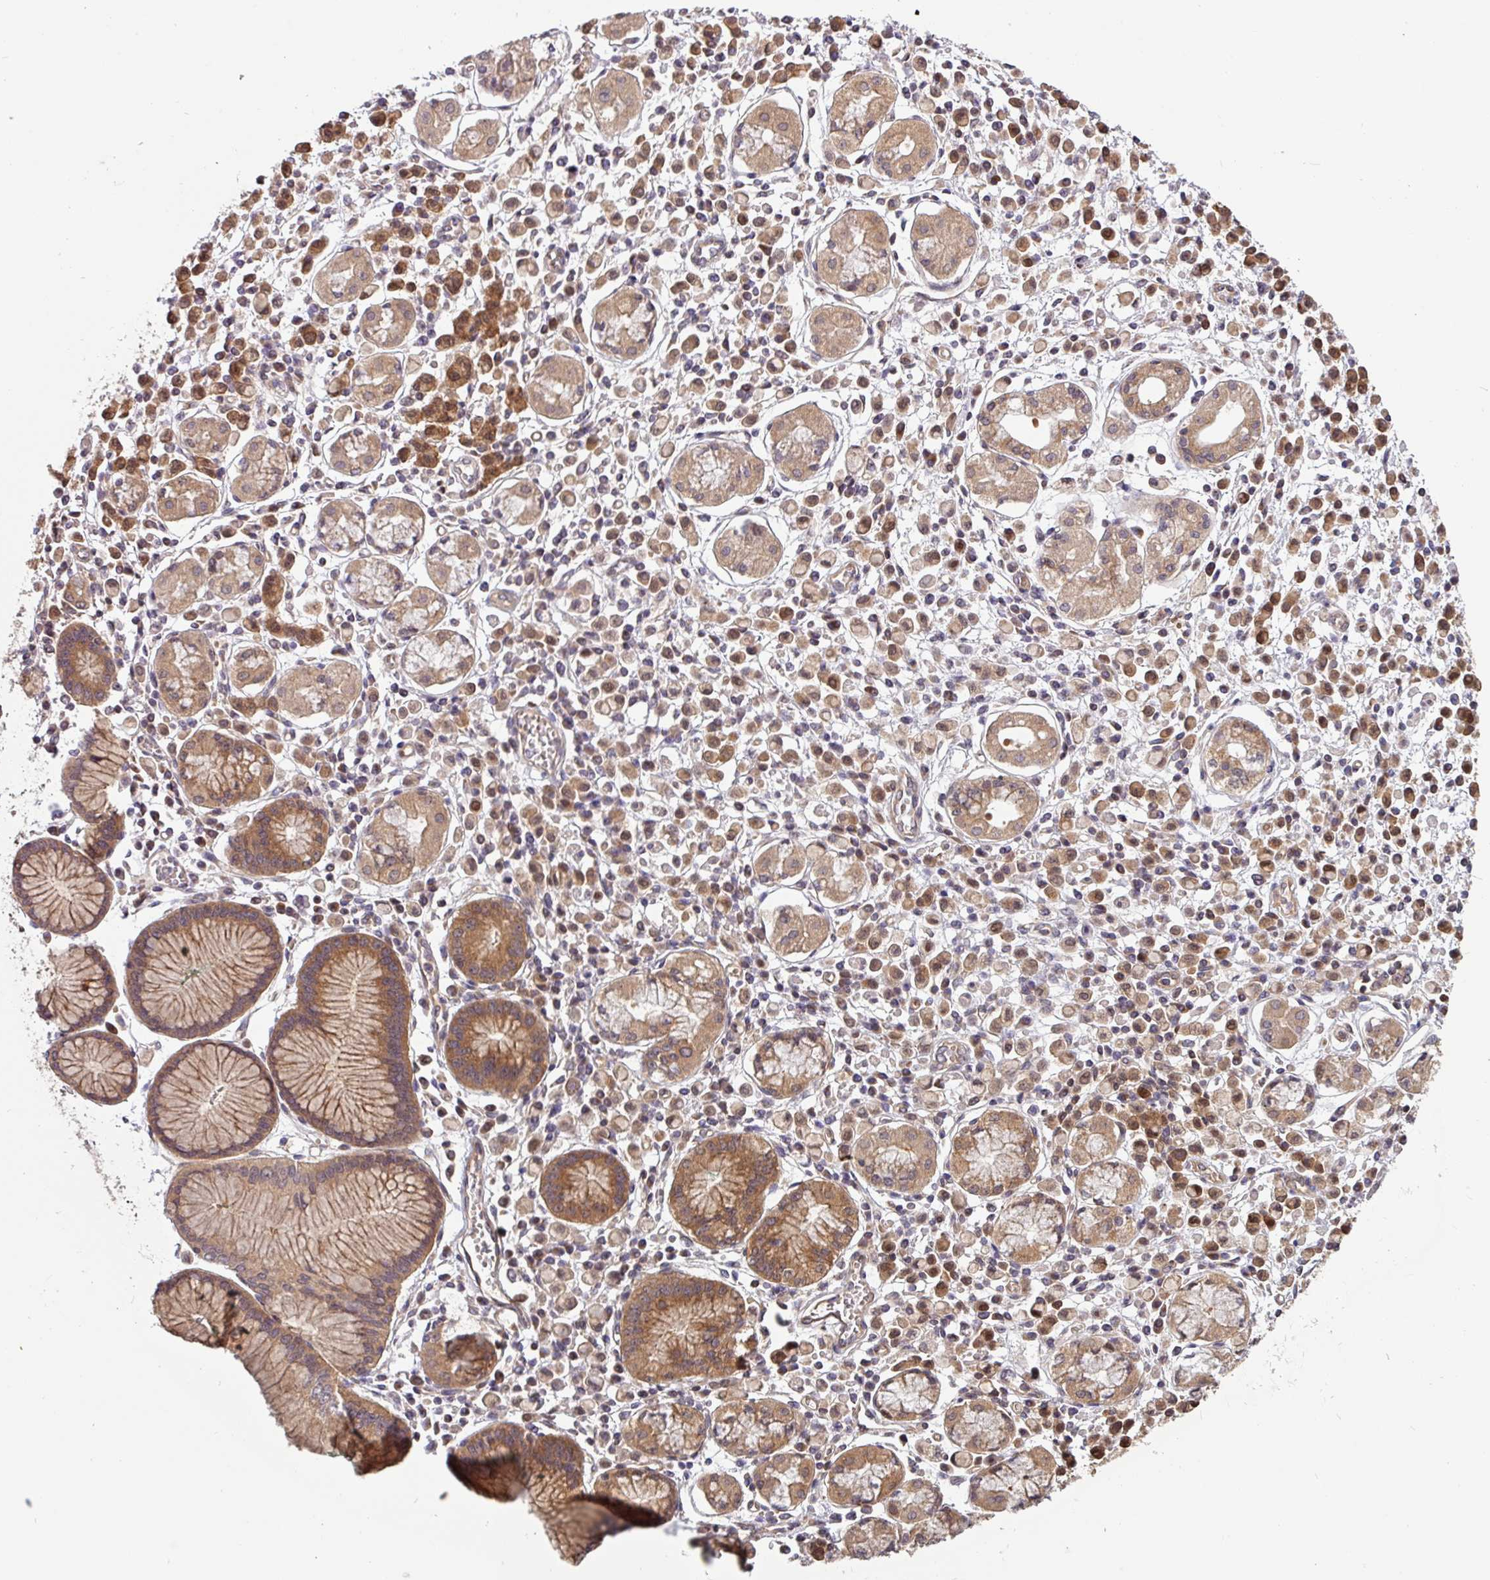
{"staining": {"intensity": "moderate", "quantity": ">75%", "location": "cytoplasmic/membranous,nuclear"}, "tissue": "stomach cancer", "cell_type": "Tumor cells", "image_type": "cancer", "snomed": [{"axis": "morphology", "description": "Adenocarcinoma, NOS"}, {"axis": "topography", "description": "Stomach"}], "caption": "Moderate cytoplasmic/membranous and nuclear positivity is present in about >75% of tumor cells in stomach cancer (adenocarcinoma). The staining was performed using DAB, with brown indicating positive protein expression. Nuclei are stained blue with hematoxylin.", "gene": "SHB", "patient": {"sex": "male", "age": 77}}